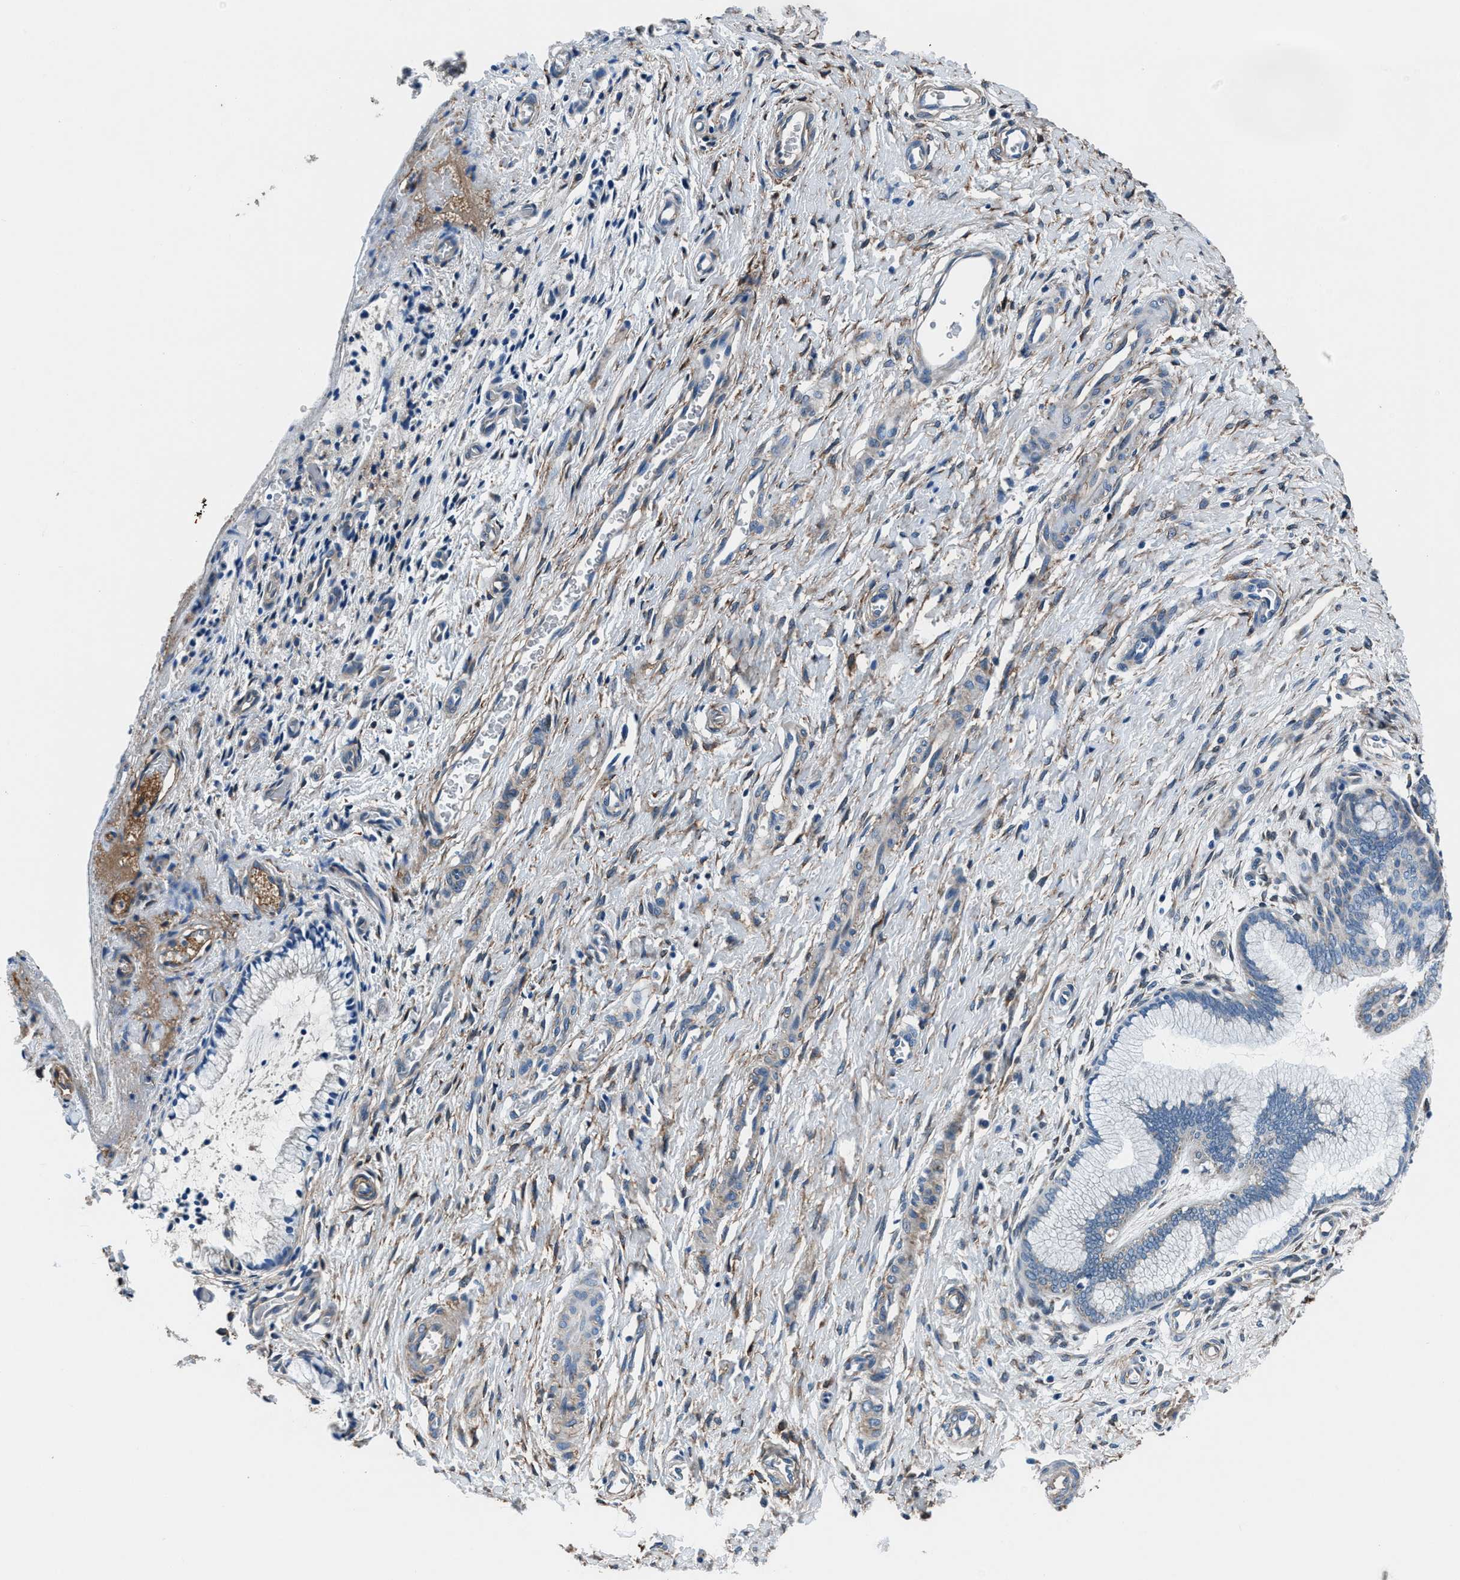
{"staining": {"intensity": "negative", "quantity": "none", "location": "none"}, "tissue": "cervix", "cell_type": "Glandular cells", "image_type": "normal", "snomed": [{"axis": "morphology", "description": "Normal tissue, NOS"}, {"axis": "topography", "description": "Cervix"}], "caption": "Protein analysis of unremarkable cervix exhibits no significant staining in glandular cells.", "gene": "PRTFDC1", "patient": {"sex": "female", "age": 55}}